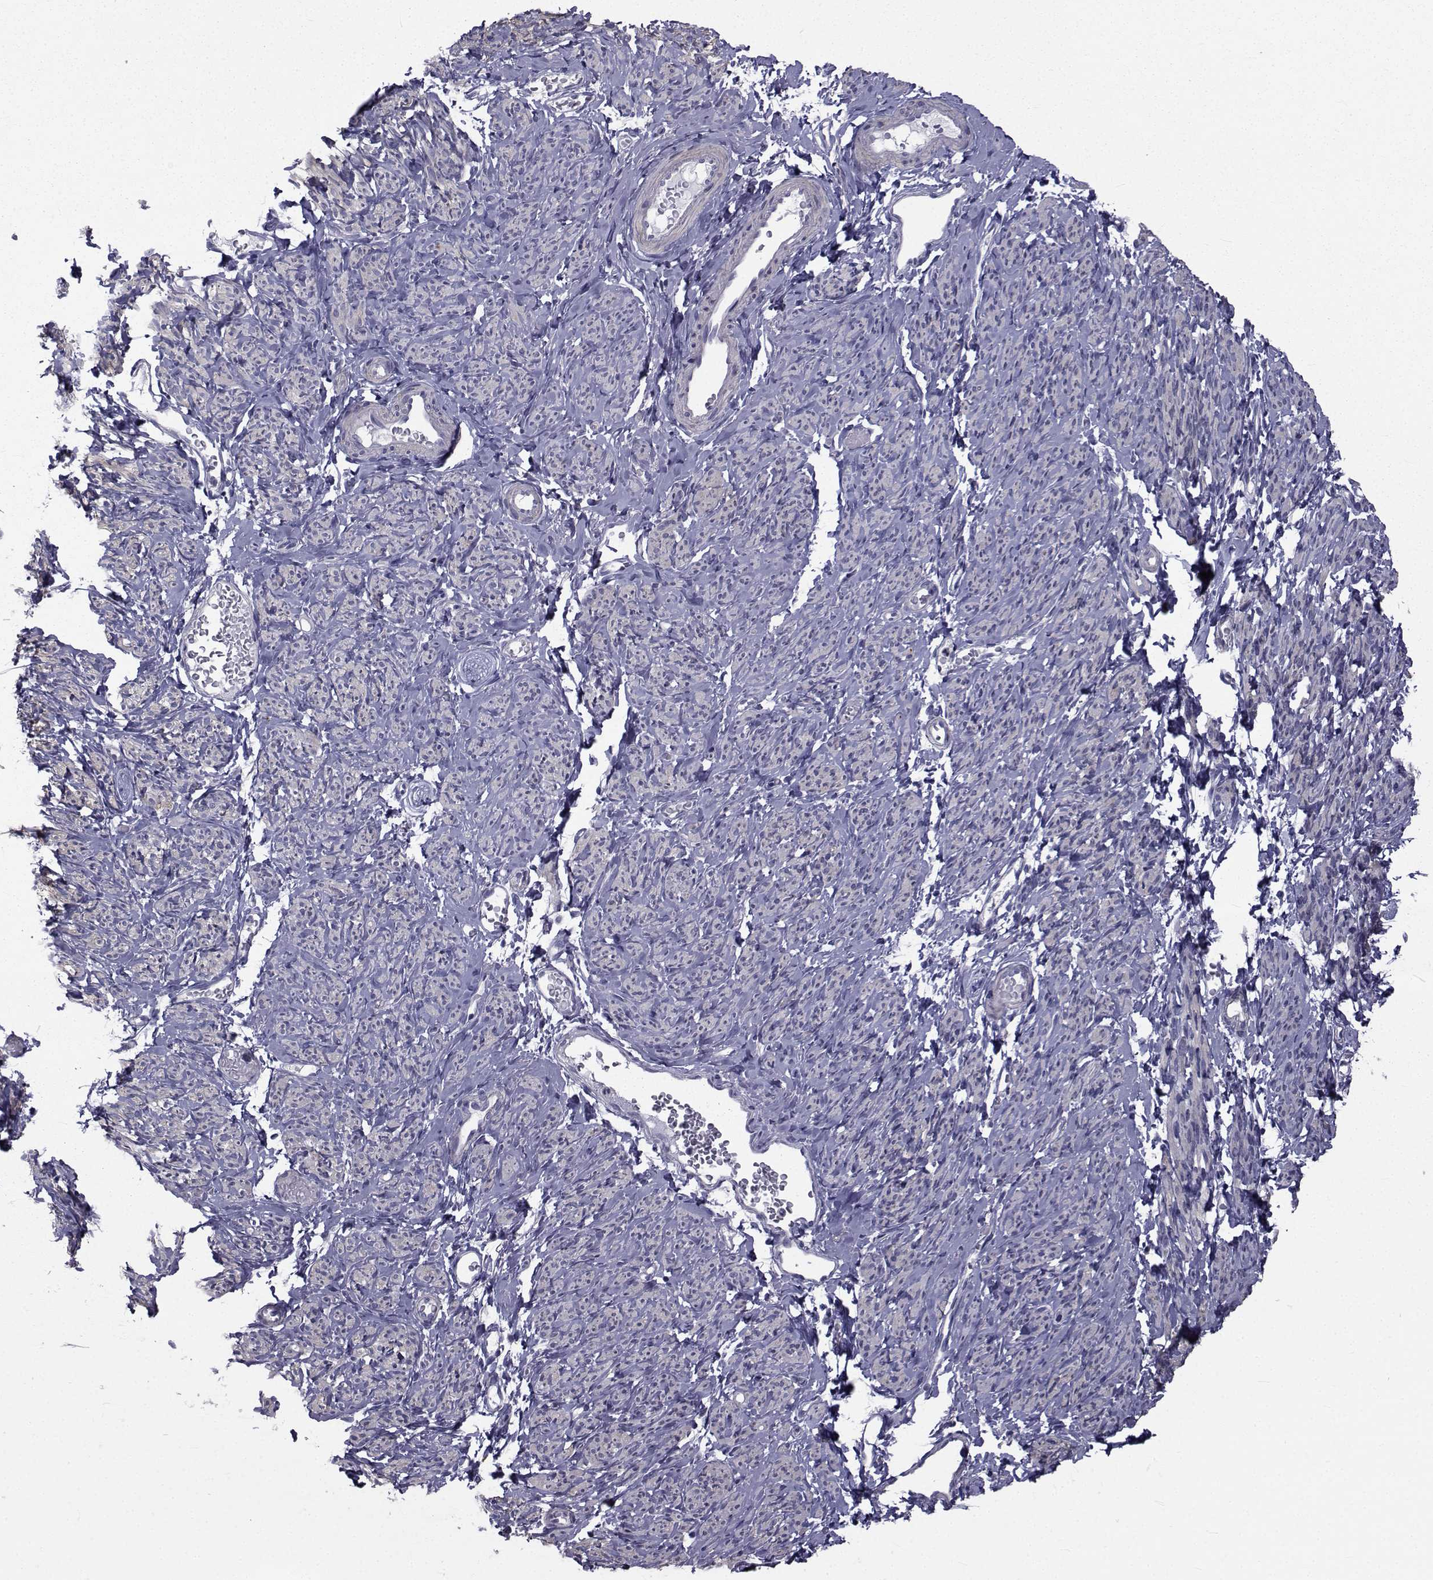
{"staining": {"intensity": "negative", "quantity": "none", "location": "none"}, "tissue": "smooth muscle", "cell_type": "Smooth muscle cells", "image_type": "normal", "snomed": [{"axis": "morphology", "description": "Normal tissue, NOS"}, {"axis": "topography", "description": "Smooth muscle"}], "caption": "High magnification brightfield microscopy of benign smooth muscle stained with DAB (brown) and counterstained with hematoxylin (blue): smooth muscle cells show no significant positivity. The staining is performed using DAB brown chromogen with nuclei counter-stained in using hematoxylin.", "gene": "FDXR", "patient": {"sex": "female", "age": 65}}